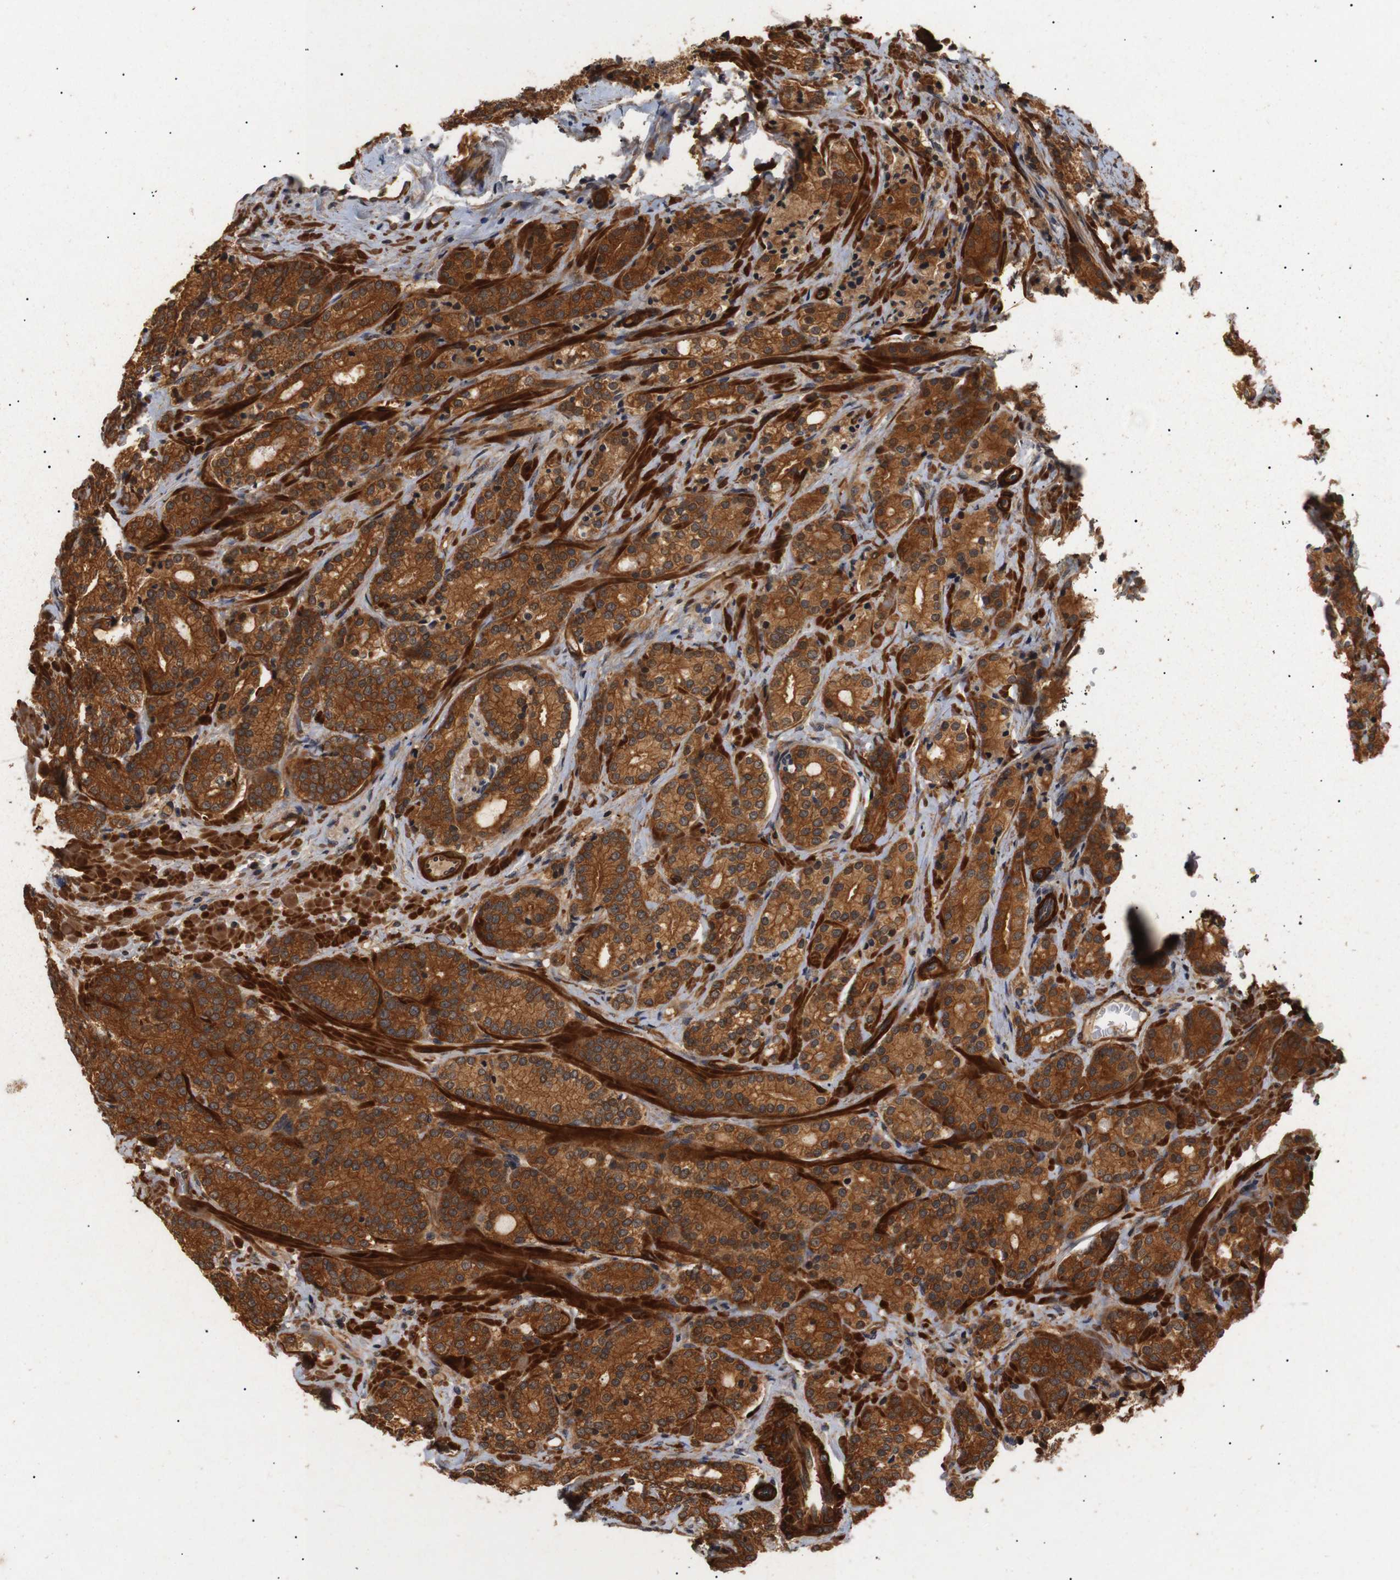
{"staining": {"intensity": "strong", "quantity": ">75%", "location": "cytoplasmic/membranous"}, "tissue": "prostate cancer", "cell_type": "Tumor cells", "image_type": "cancer", "snomed": [{"axis": "morphology", "description": "Adenocarcinoma, High grade"}, {"axis": "topography", "description": "Prostate"}], "caption": "Prostate cancer (adenocarcinoma (high-grade)) stained with IHC exhibits strong cytoplasmic/membranous expression in about >75% of tumor cells.", "gene": "PAWR", "patient": {"sex": "male", "age": 61}}